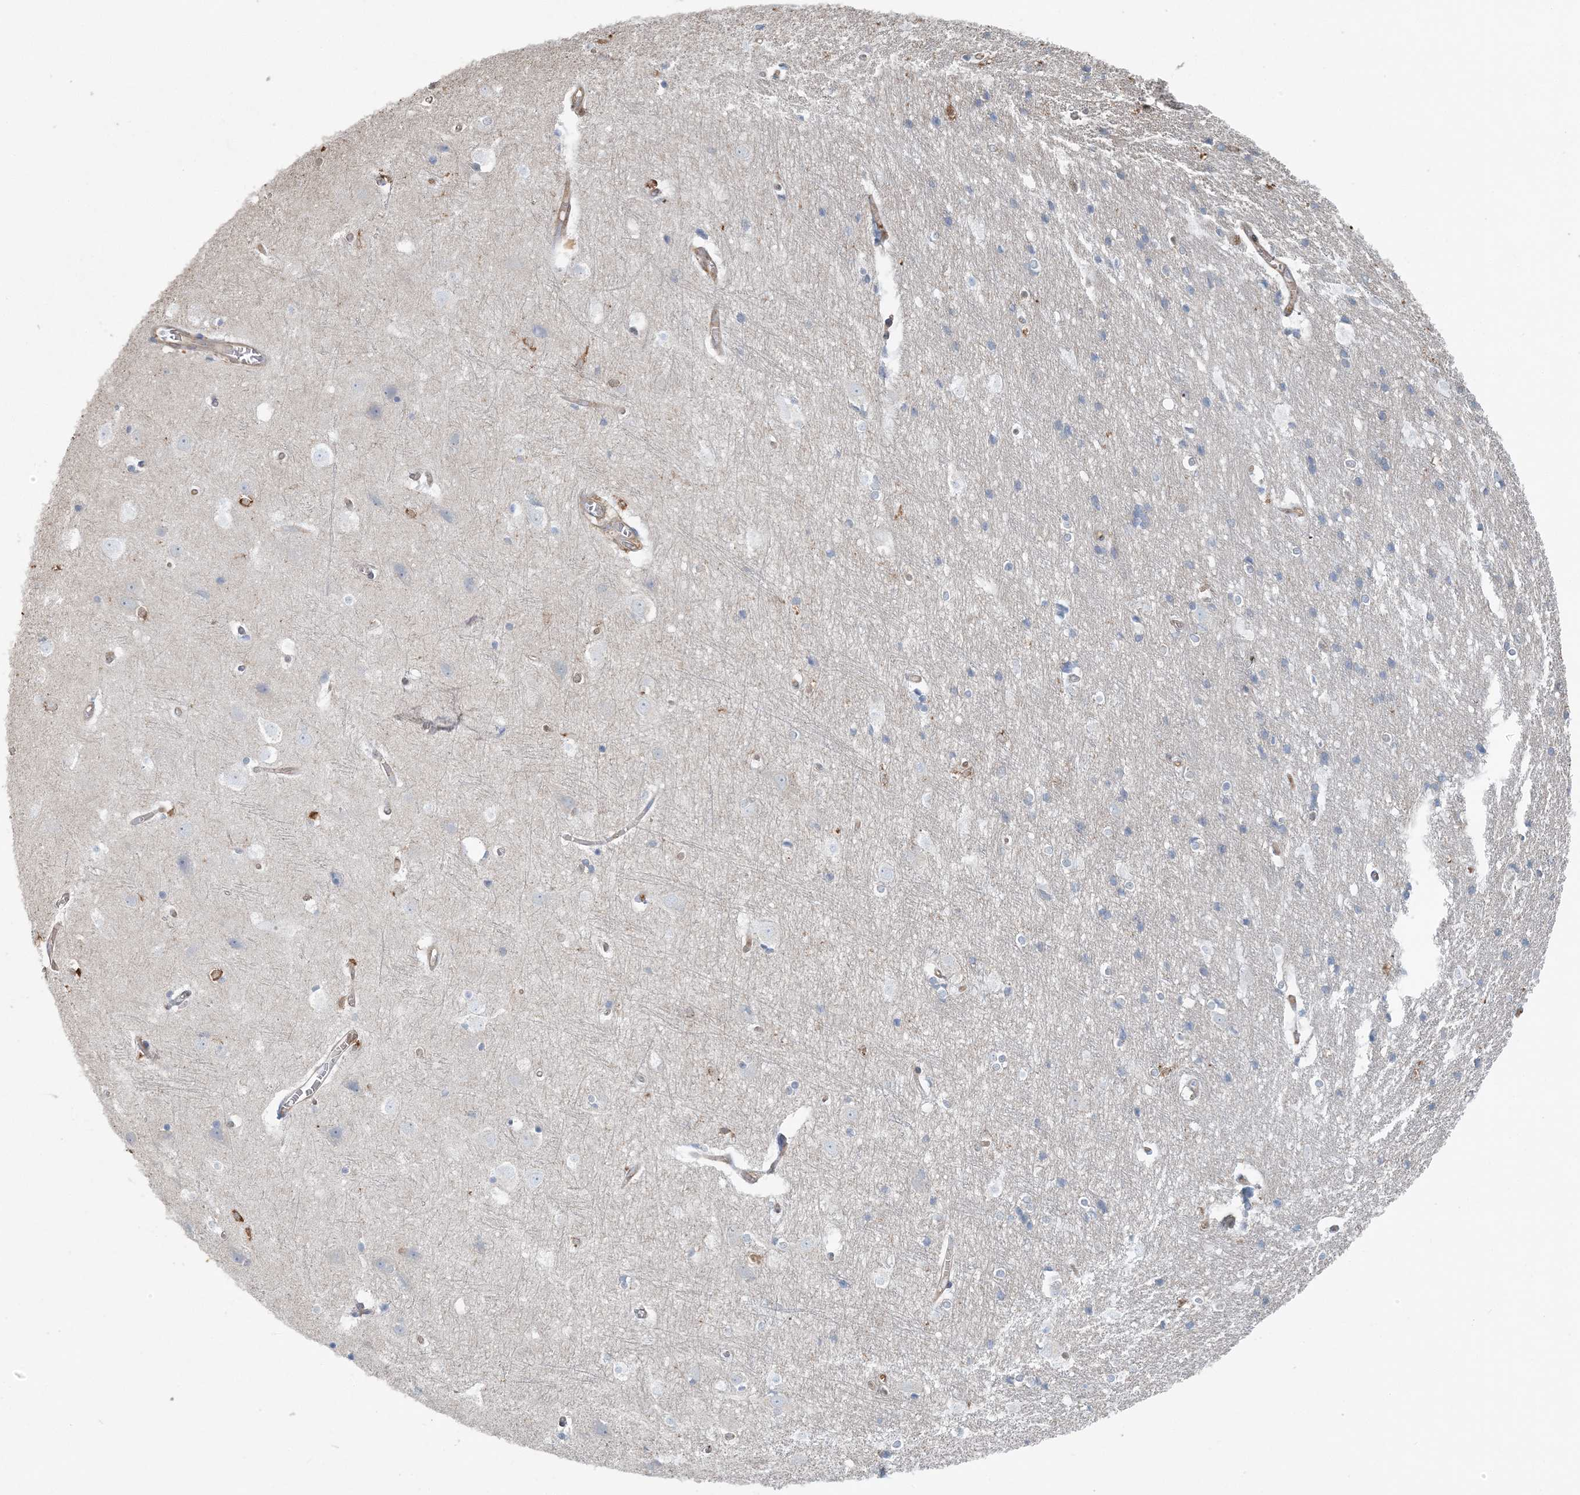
{"staining": {"intensity": "weak", "quantity": "25%-75%", "location": "cytoplasmic/membranous"}, "tissue": "cerebral cortex", "cell_type": "Endothelial cells", "image_type": "normal", "snomed": [{"axis": "morphology", "description": "Normal tissue, NOS"}, {"axis": "topography", "description": "Cerebral cortex"}], "caption": "Cerebral cortex stained with DAB (3,3'-diaminobenzidine) immunohistochemistry (IHC) reveals low levels of weak cytoplasmic/membranous positivity in approximately 25%-75% of endothelial cells. Nuclei are stained in blue.", "gene": "SNX2", "patient": {"sex": "male", "age": 54}}